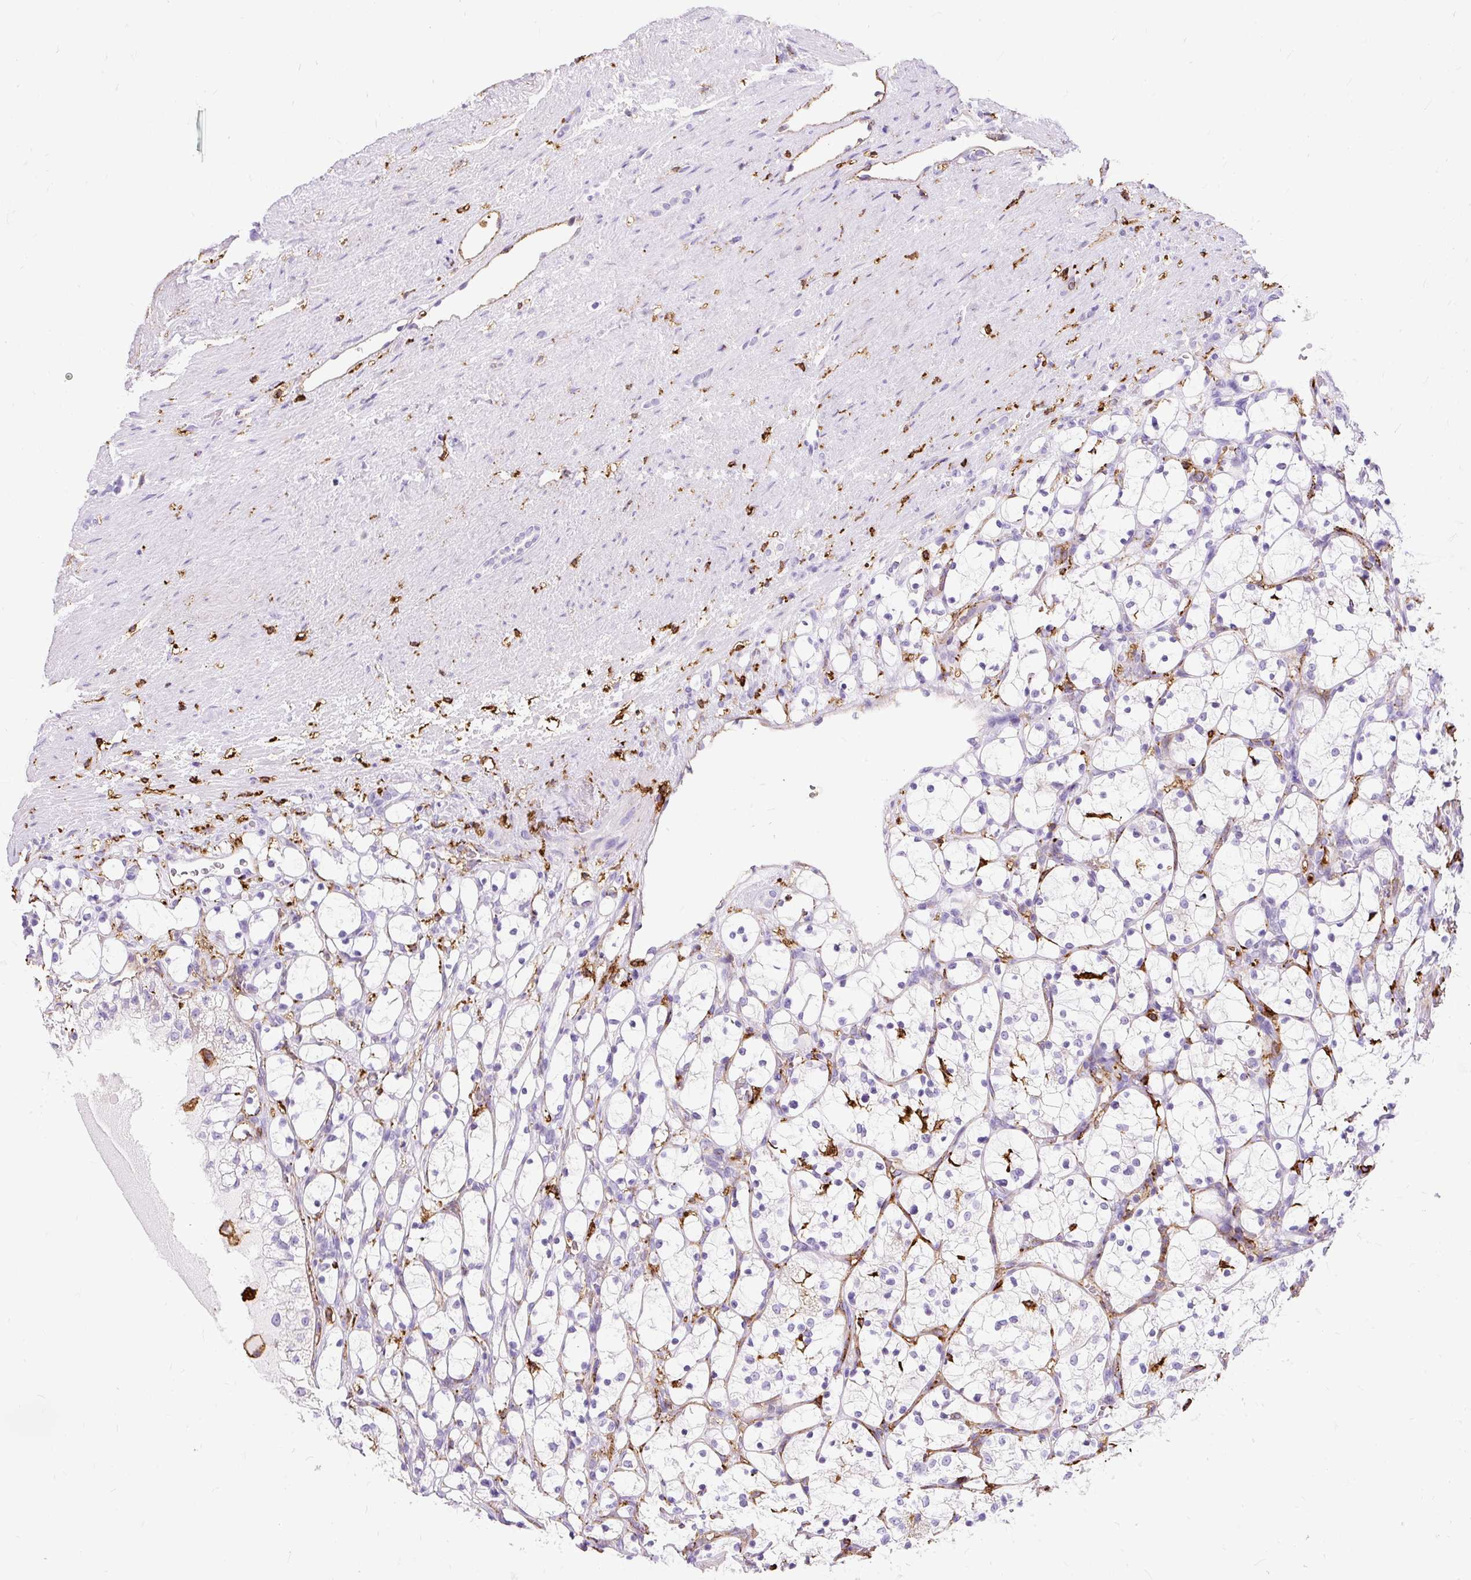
{"staining": {"intensity": "negative", "quantity": "none", "location": "none"}, "tissue": "renal cancer", "cell_type": "Tumor cells", "image_type": "cancer", "snomed": [{"axis": "morphology", "description": "Adenocarcinoma, NOS"}, {"axis": "topography", "description": "Kidney"}], "caption": "Tumor cells are negative for protein expression in human adenocarcinoma (renal). The staining was performed using DAB to visualize the protein expression in brown, while the nuclei were stained in blue with hematoxylin (Magnification: 20x).", "gene": "HLA-DRA", "patient": {"sex": "female", "age": 69}}